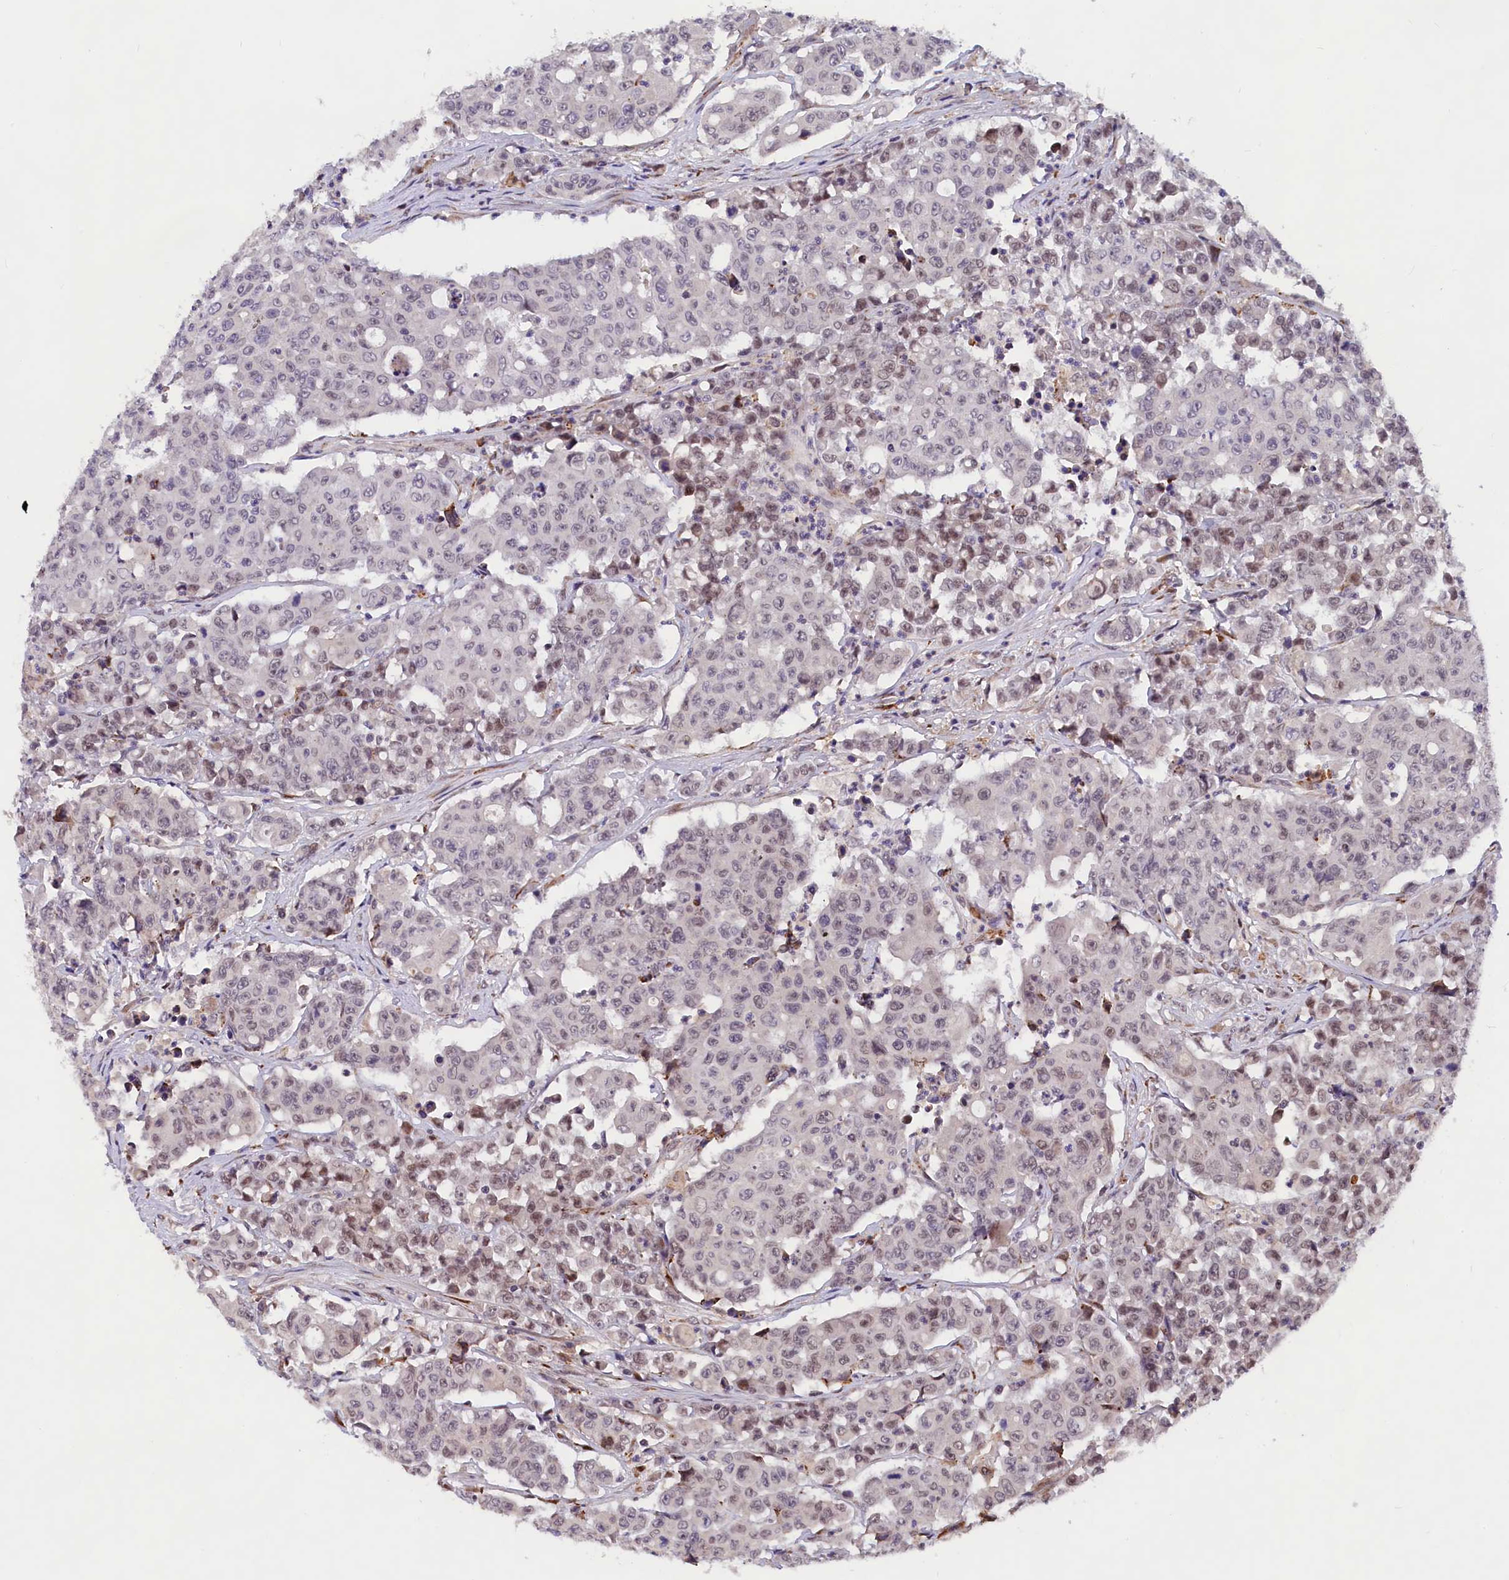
{"staining": {"intensity": "weak", "quantity": "<25%", "location": "nuclear"}, "tissue": "colorectal cancer", "cell_type": "Tumor cells", "image_type": "cancer", "snomed": [{"axis": "morphology", "description": "Adenocarcinoma, NOS"}, {"axis": "topography", "description": "Colon"}], "caption": "Immunohistochemistry of human colorectal cancer (adenocarcinoma) reveals no positivity in tumor cells. (Immunohistochemistry, brightfield microscopy, high magnification).", "gene": "FBXO45", "patient": {"sex": "male", "age": 51}}